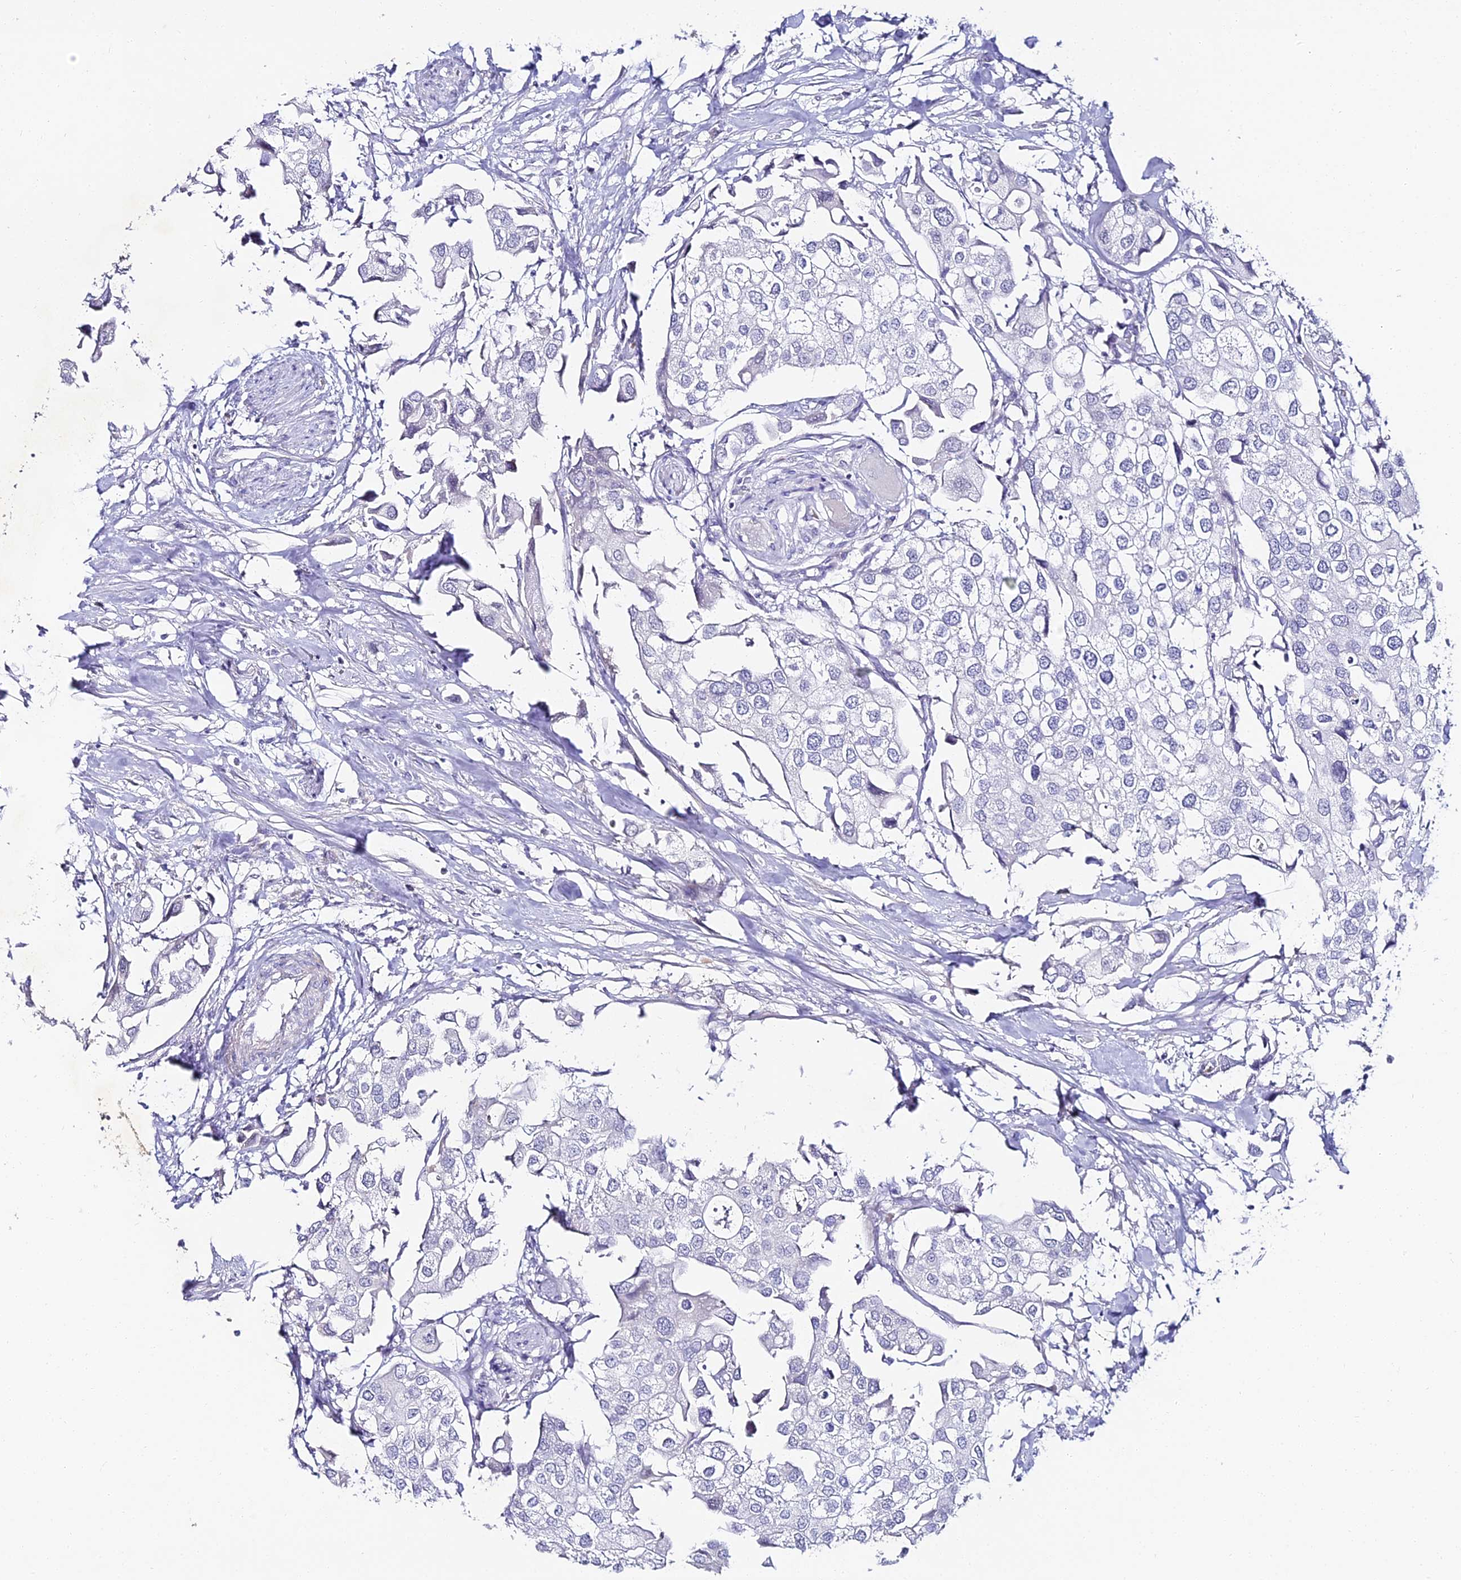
{"staining": {"intensity": "negative", "quantity": "none", "location": "none"}, "tissue": "urothelial cancer", "cell_type": "Tumor cells", "image_type": "cancer", "snomed": [{"axis": "morphology", "description": "Urothelial carcinoma, High grade"}, {"axis": "topography", "description": "Urinary bladder"}], "caption": "DAB immunohistochemical staining of human urothelial carcinoma (high-grade) reveals no significant staining in tumor cells. (DAB (3,3'-diaminobenzidine) IHC with hematoxylin counter stain).", "gene": "ALPG", "patient": {"sex": "male", "age": 64}}